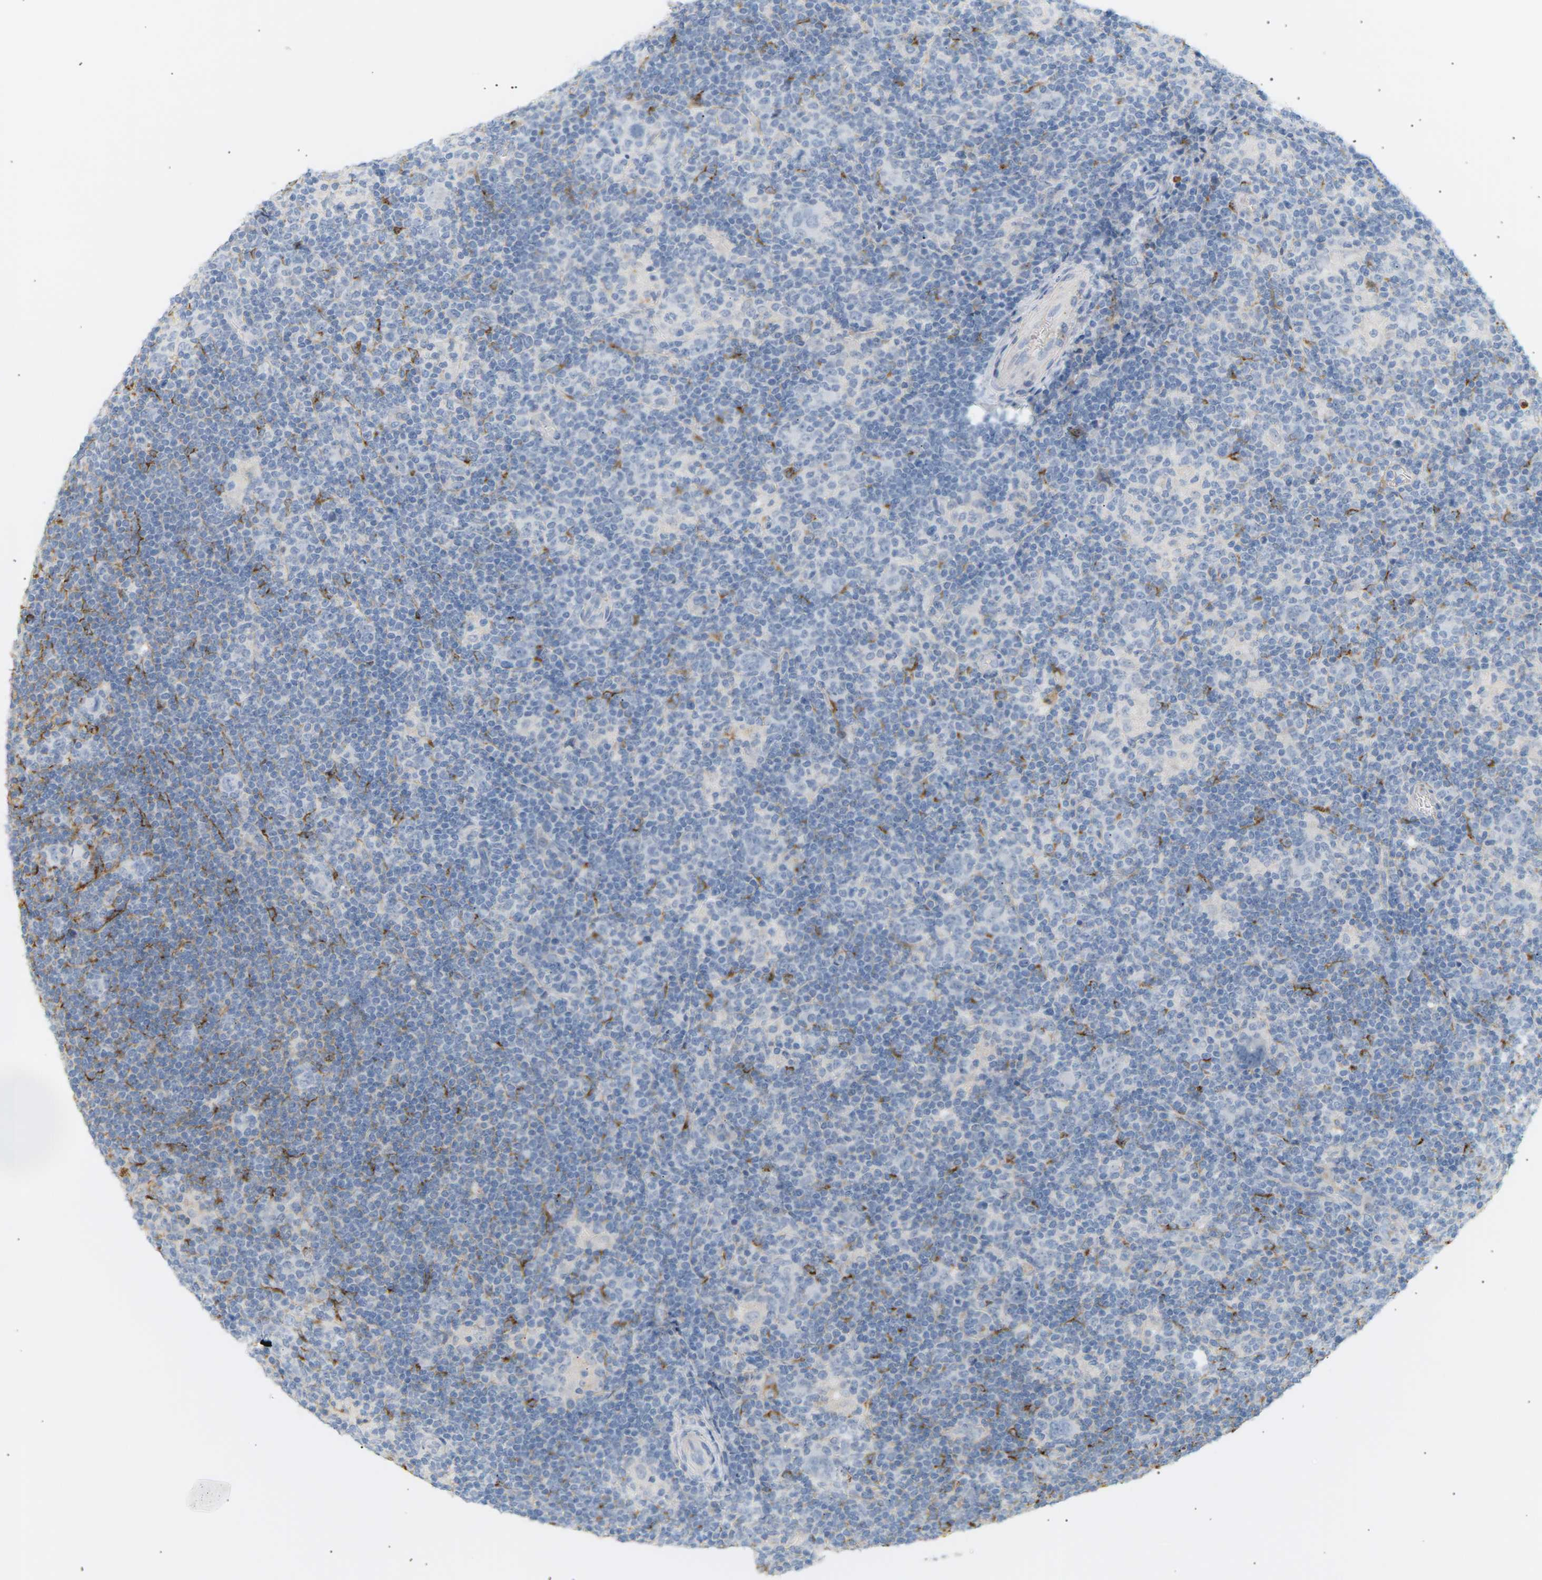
{"staining": {"intensity": "negative", "quantity": "none", "location": "none"}, "tissue": "lymphoma", "cell_type": "Tumor cells", "image_type": "cancer", "snomed": [{"axis": "morphology", "description": "Hodgkin's disease, NOS"}, {"axis": "topography", "description": "Lymph node"}], "caption": "Tumor cells are negative for brown protein staining in Hodgkin's disease.", "gene": "CLU", "patient": {"sex": "female", "age": 57}}